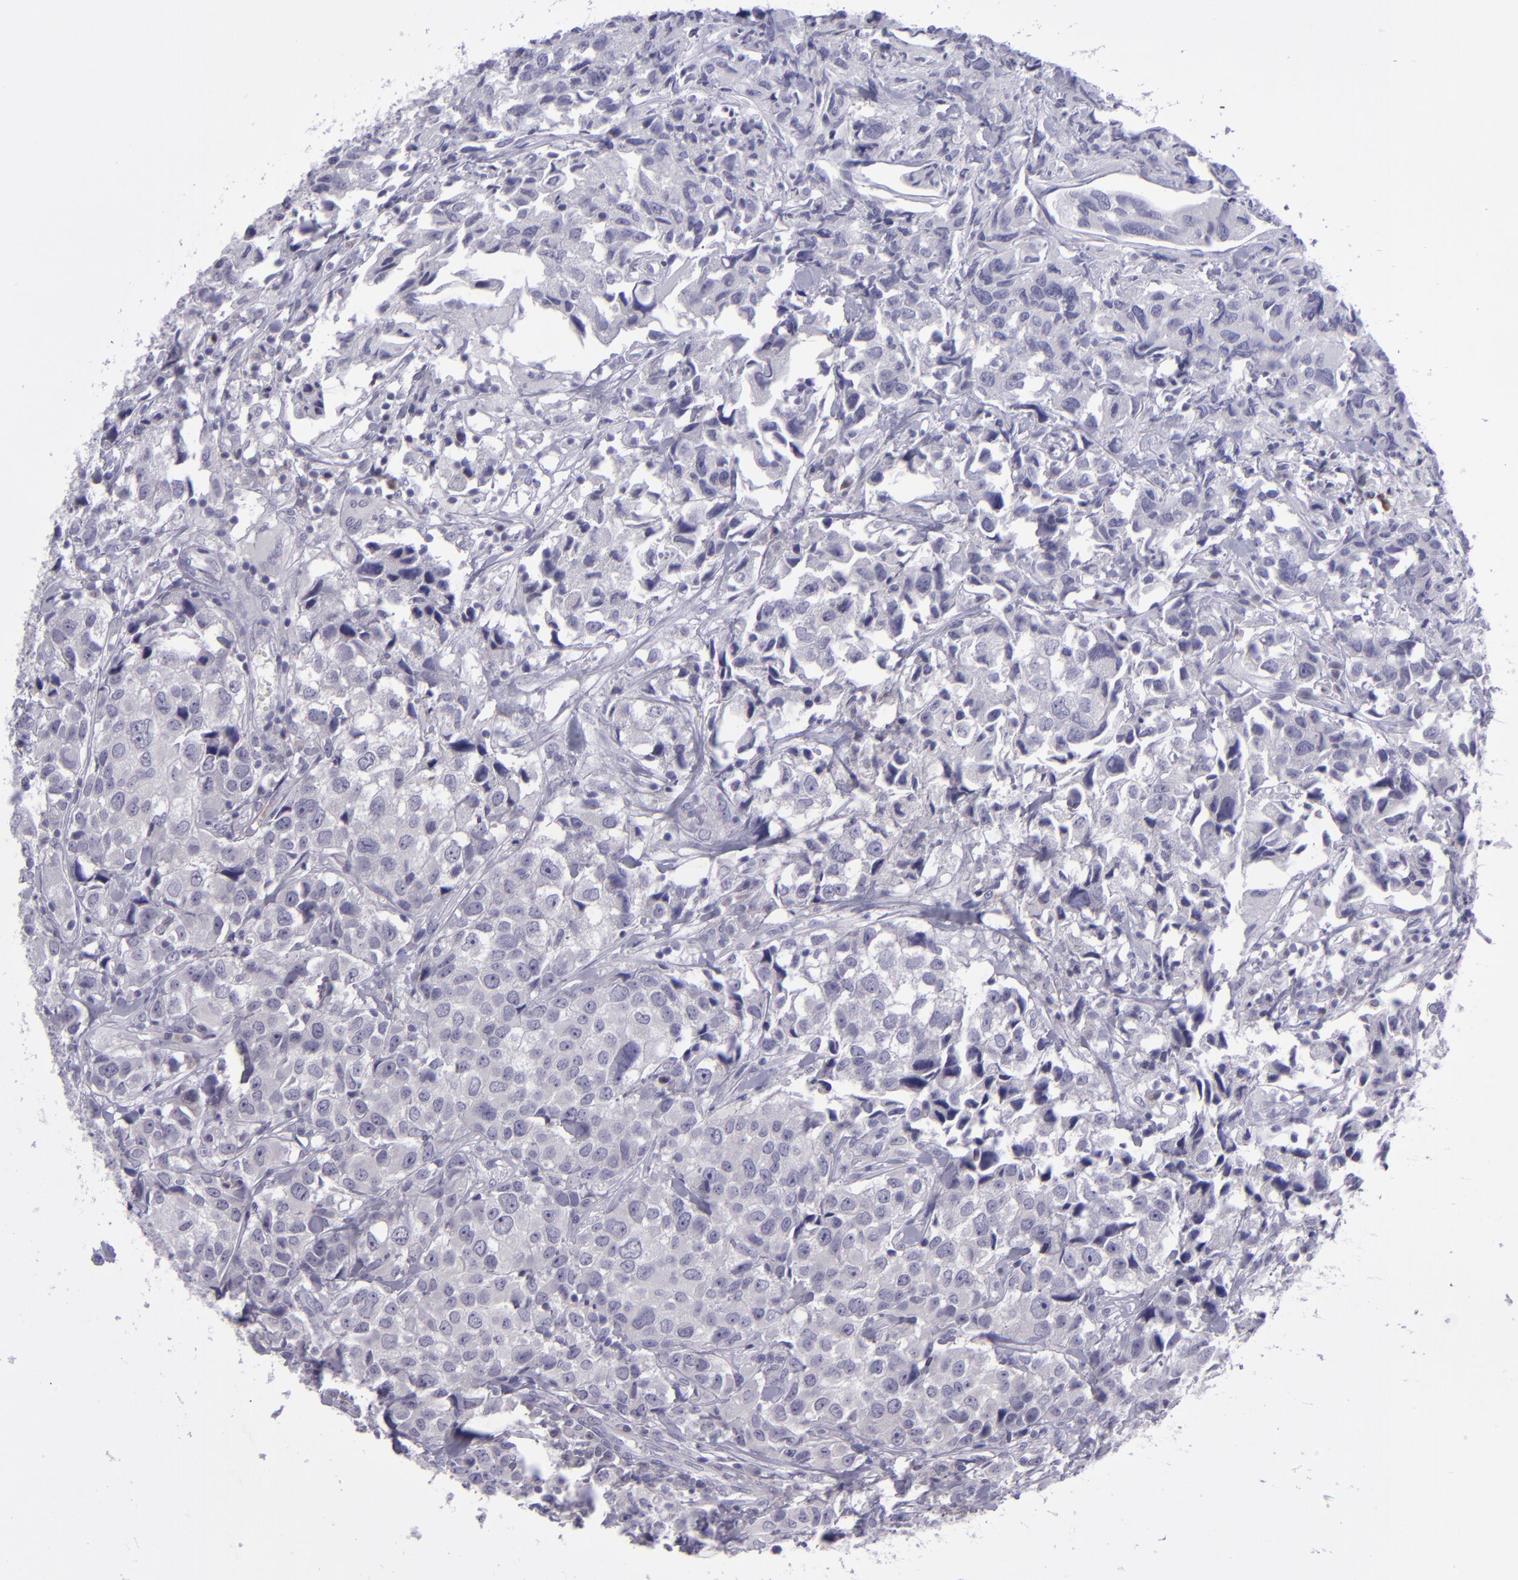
{"staining": {"intensity": "negative", "quantity": "none", "location": "none"}, "tissue": "urothelial cancer", "cell_type": "Tumor cells", "image_type": "cancer", "snomed": [{"axis": "morphology", "description": "Urothelial carcinoma, High grade"}, {"axis": "topography", "description": "Urinary bladder"}], "caption": "This is an immunohistochemistry (IHC) micrograph of urothelial cancer. There is no positivity in tumor cells.", "gene": "POU2F2", "patient": {"sex": "female", "age": 75}}